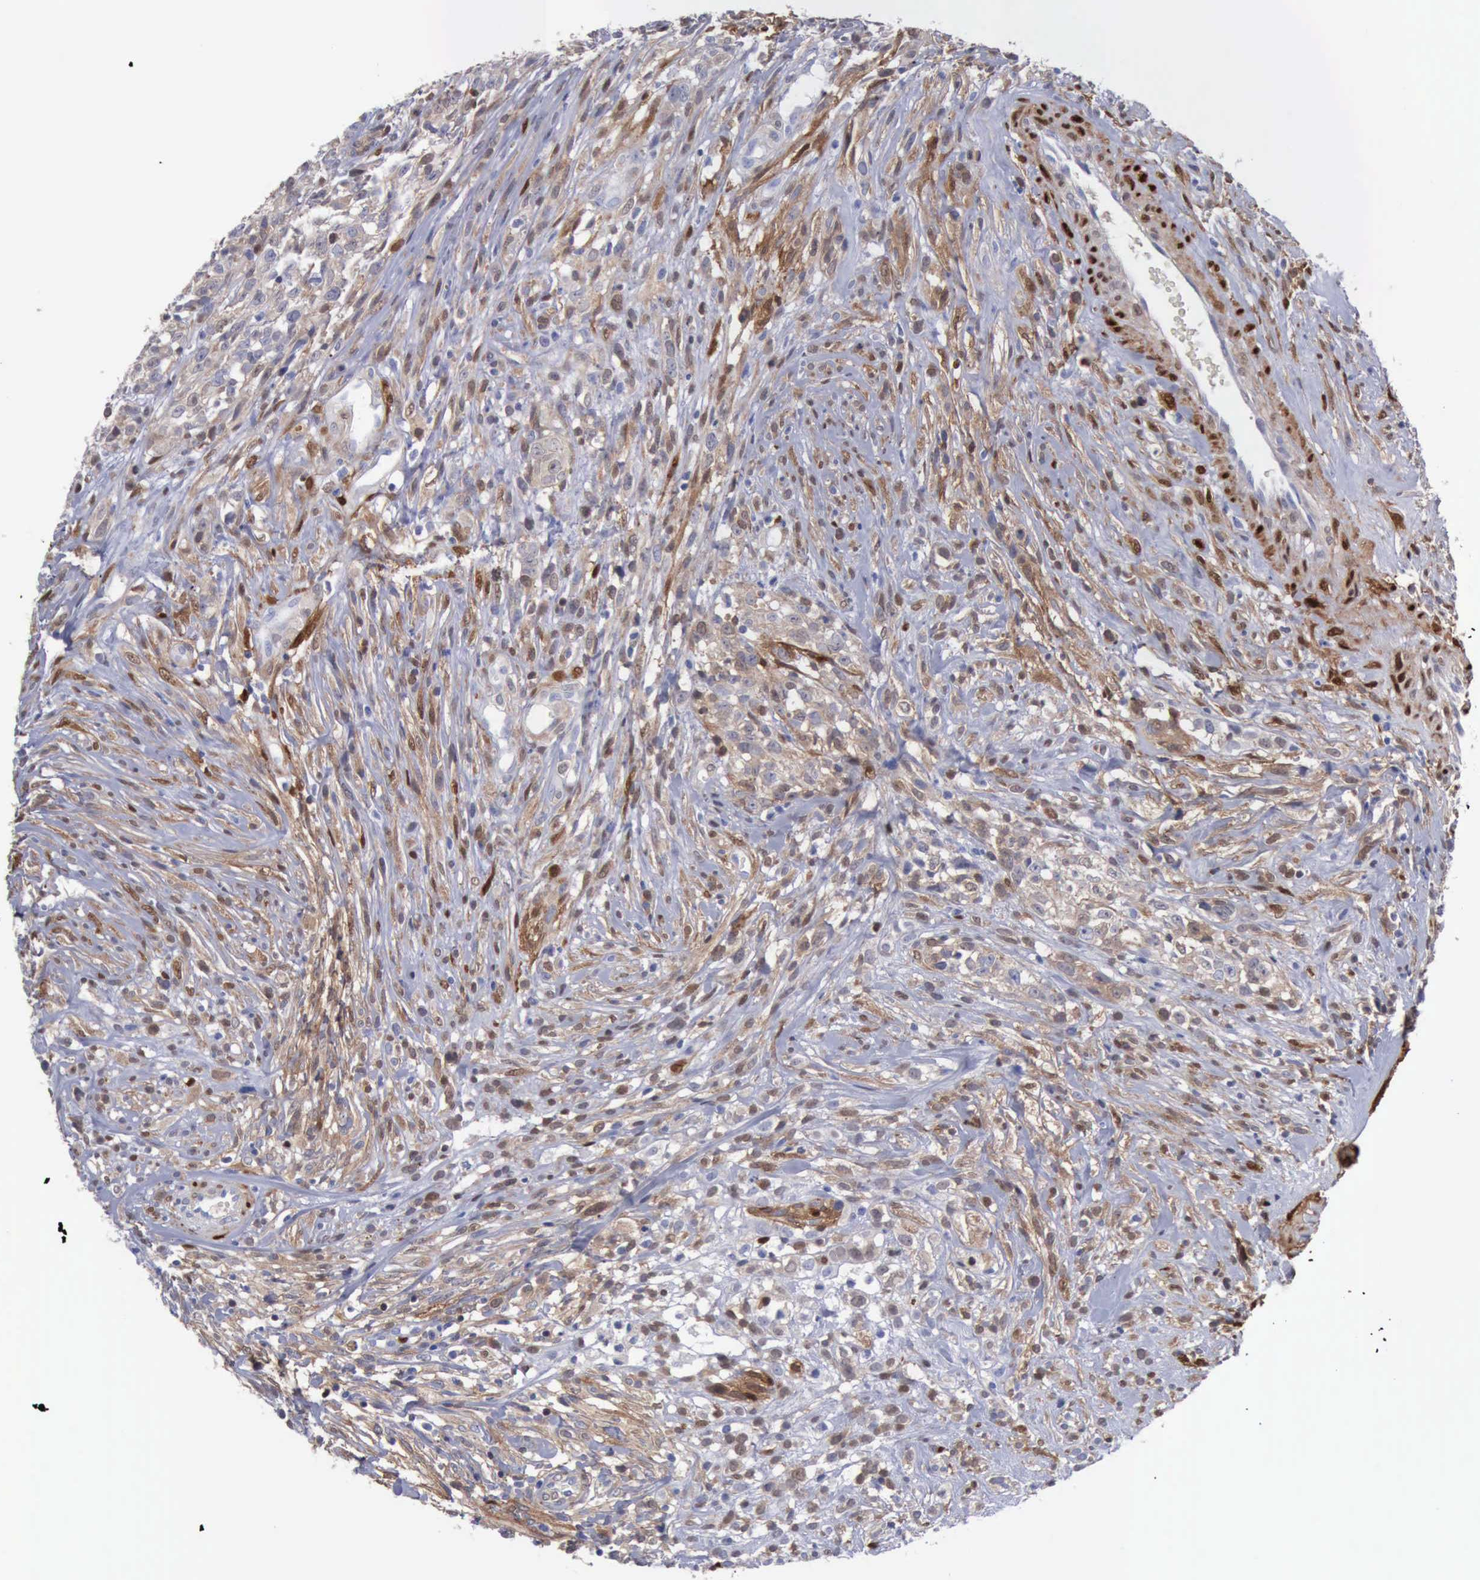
{"staining": {"intensity": "weak", "quantity": "25%-75%", "location": "cytoplasmic/membranous,nuclear"}, "tissue": "glioma", "cell_type": "Tumor cells", "image_type": "cancer", "snomed": [{"axis": "morphology", "description": "Glioma, malignant, High grade"}, {"axis": "topography", "description": "Brain"}], "caption": "Immunohistochemical staining of malignant glioma (high-grade) demonstrates low levels of weak cytoplasmic/membranous and nuclear expression in about 25%-75% of tumor cells.", "gene": "FHL1", "patient": {"sex": "male", "age": 66}}